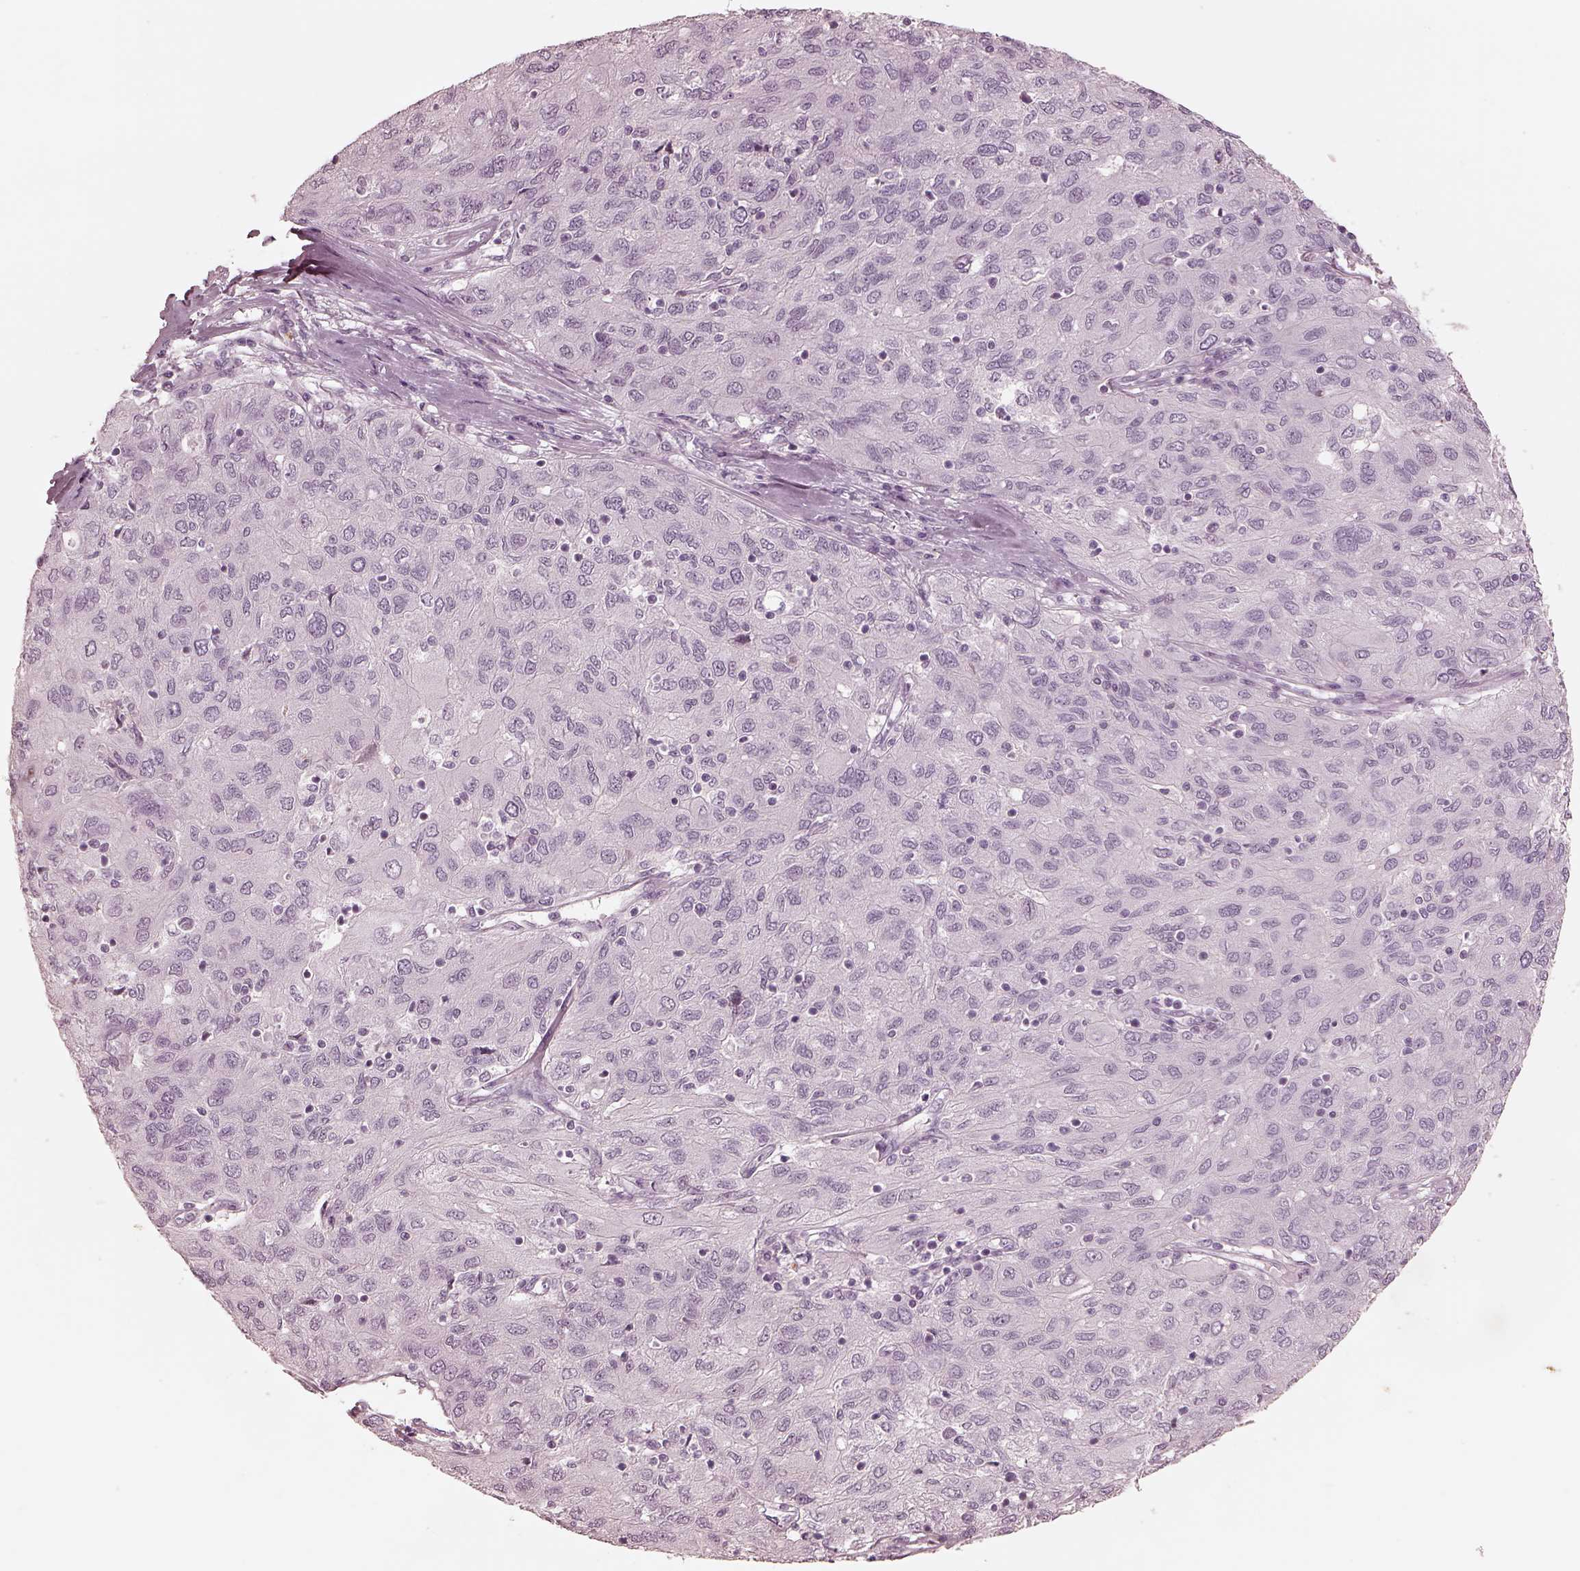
{"staining": {"intensity": "negative", "quantity": "none", "location": "none"}, "tissue": "ovarian cancer", "cell_type": "Tumor cells", "image_type": "cancer", "snomed": [{"axis": "morphology", "description": "Carcinoma, endometroid"}, {"axis": "topography", "description": "Ovary"}], "caption": "The IHC micrograph has no significant expression in tumor cells of ovarian endometroid carcinoma tissue. (DAB immunohistochemistry (IHC) with hematoxylin counter stain).", "gene": "ADRB3", "patient": {"sex": "female", "age": 50}}